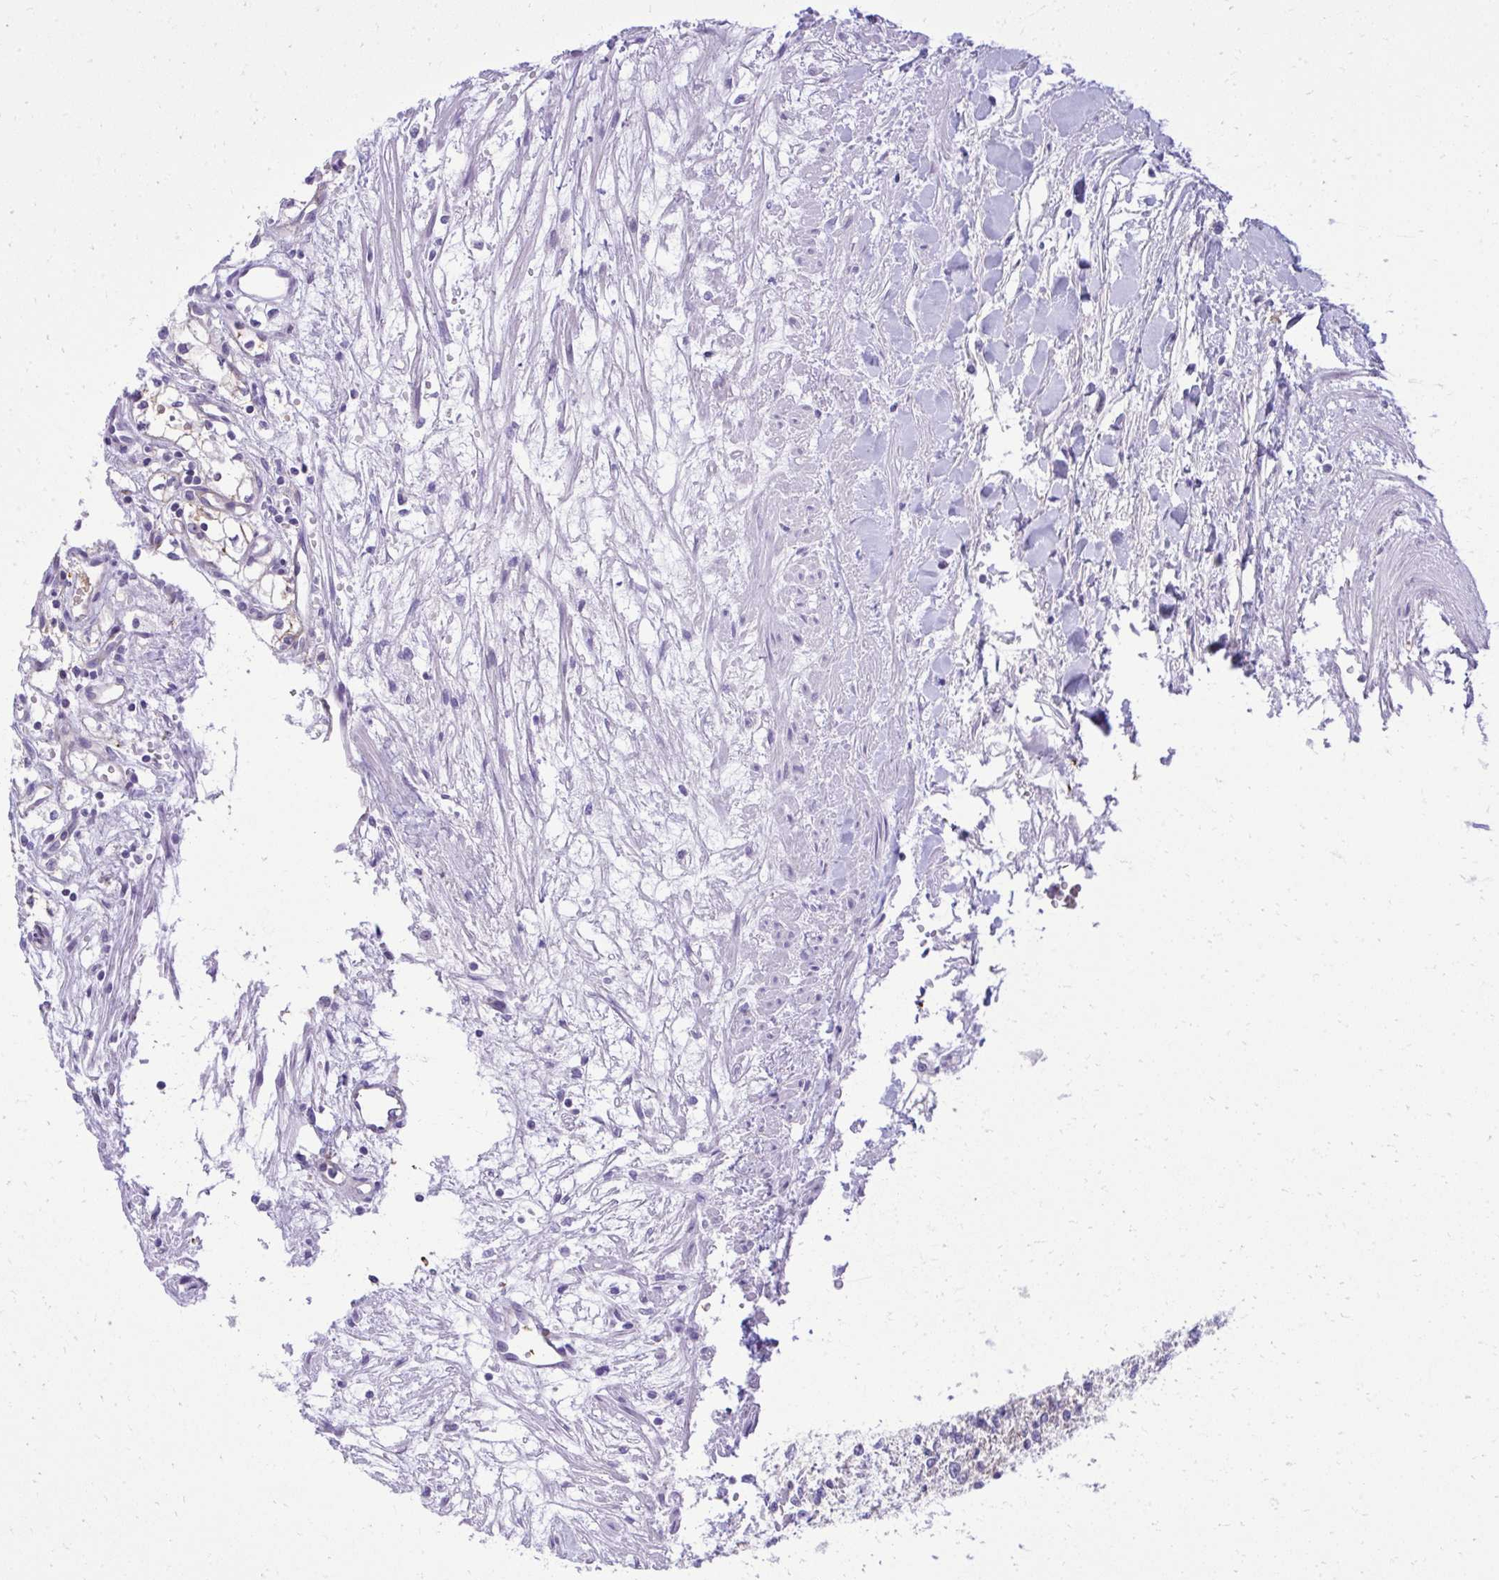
{"staining": {"intensity": "negative", "quantity": "none", "location": "none"}, "tissue": "renal cancer", "cell_type": "Tumor cells", "image_type": "cancer", "snomed": [{"axis": "morphology", "description": "Adenocarcinoma, NOS"}, {"axis": "topography", "description": "Kidney"}], "caption": "Tumor cells are negative for protein expression in human renal adenocarcinoma.", "gene": "PITPNM3", "patient": {"sex": "male", "age": 59}}